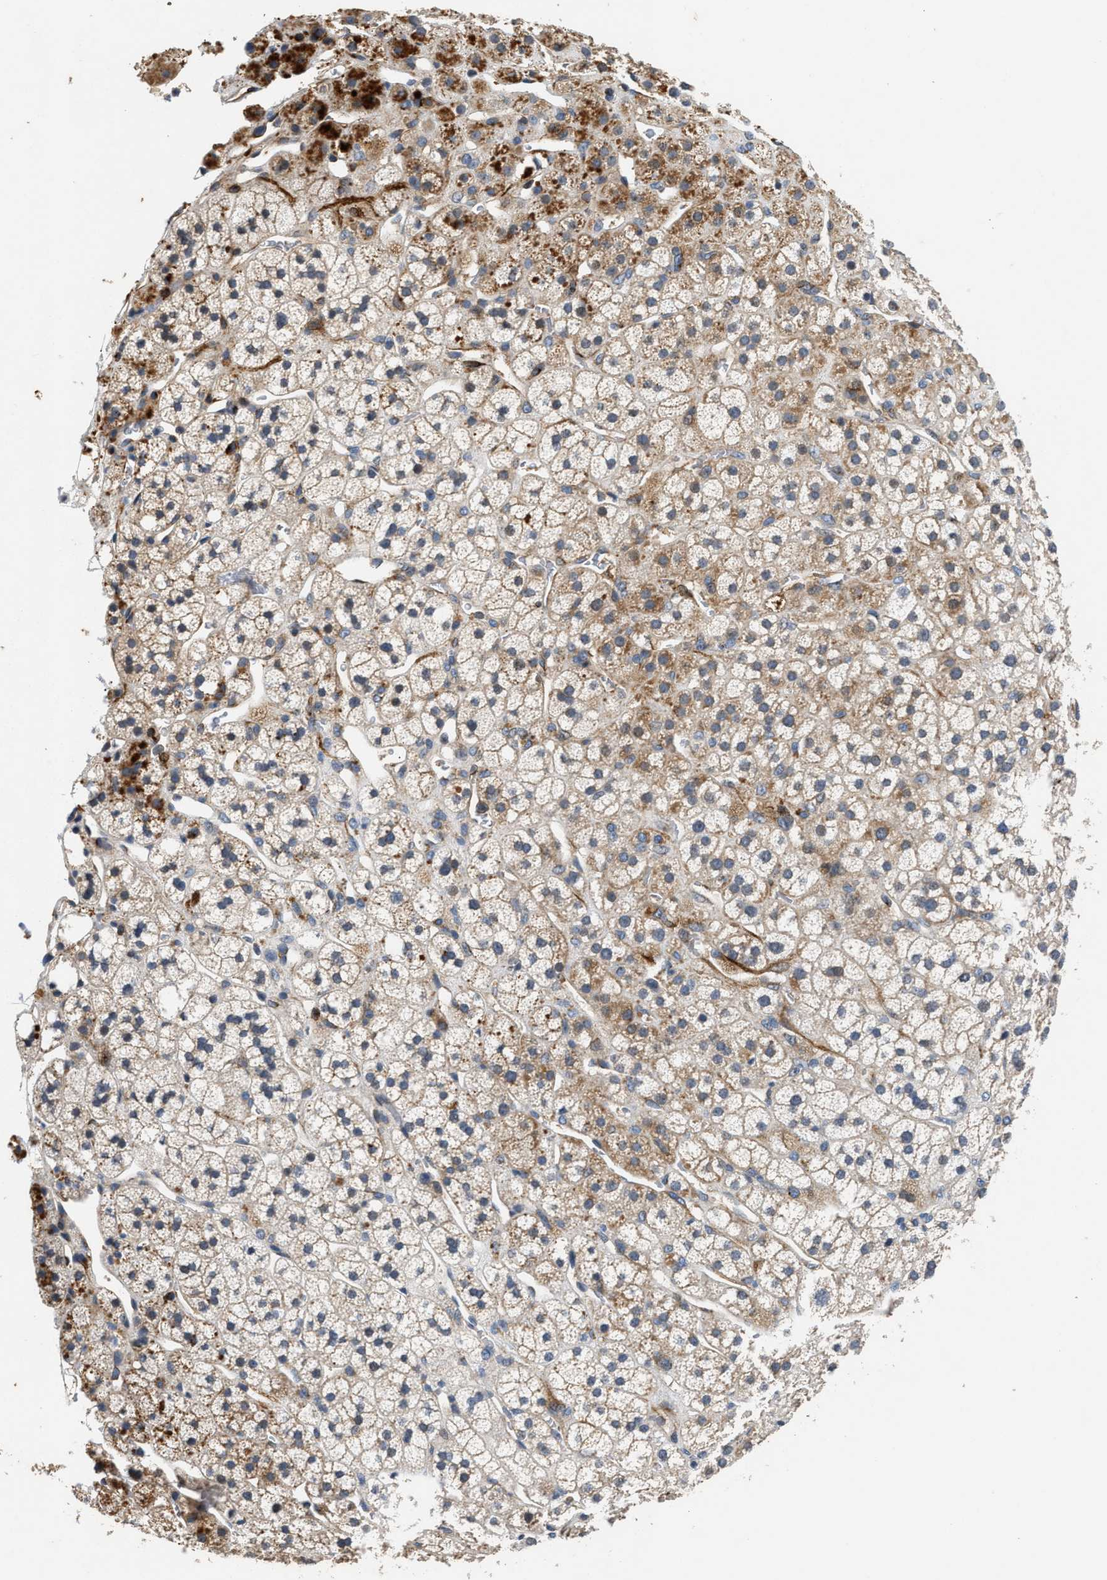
{"staining": {"intensity": "moderate", "quantity": ">75%", "location": "cytoplasmic/membranous"}, "tissue": "adrenal gland", "cell_type": "Glandular cells", "image_type": "normal", "snomed": [{"axis": "morphology", "description": "Normal tissue, NOS"}, {"axis": "topography", "description": "Adrenal gland"}], "caption": "Immunohistochemistry (DAB) staining of normal human adrenal gland displays moderate cytoplasmic/membranous protein expression in about >75% of glandular cells.", "gene": "IL17RC", "patient": {"sex": "male", "age": 56}}